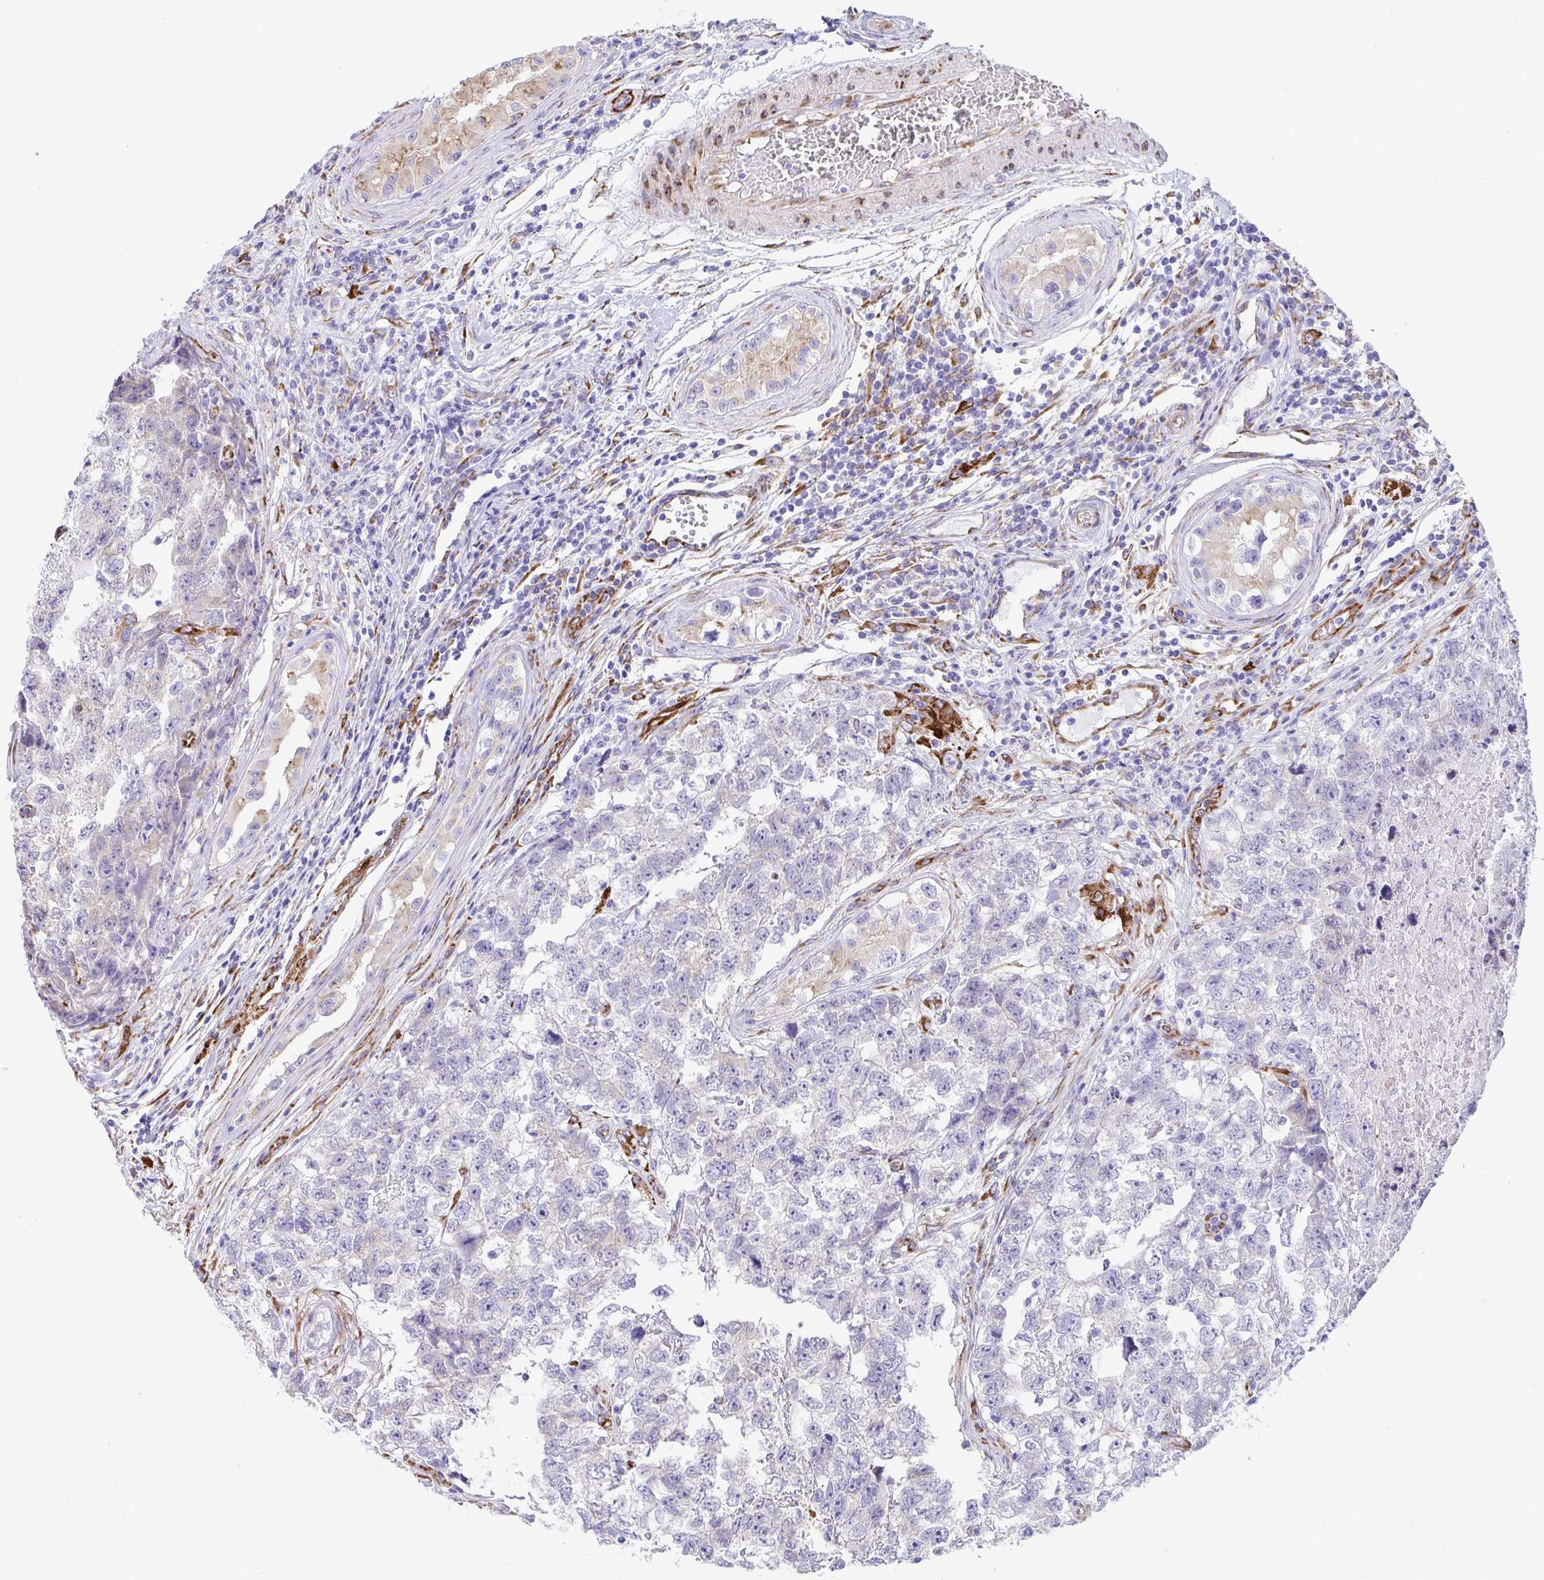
{"staining": {"intensity": "negative", "quantity": "none", "location": "none"}, "tissue": "testis cancer", "cell_type": "Tumor cells", "image_type": "cancer", "snomed": [{"axis": "morphology", "description": "Carcinoma, Embryonal, NOS"}, {"axis": "topography", "description": "Testis"}], "caption": "Immunohistochemical staining of testis cancer (embryonal carcinoma) demonstrates no significant positivity in tumor cells.", "gene": "ASPH", "patient": {"sex": "male", "age": 22}}